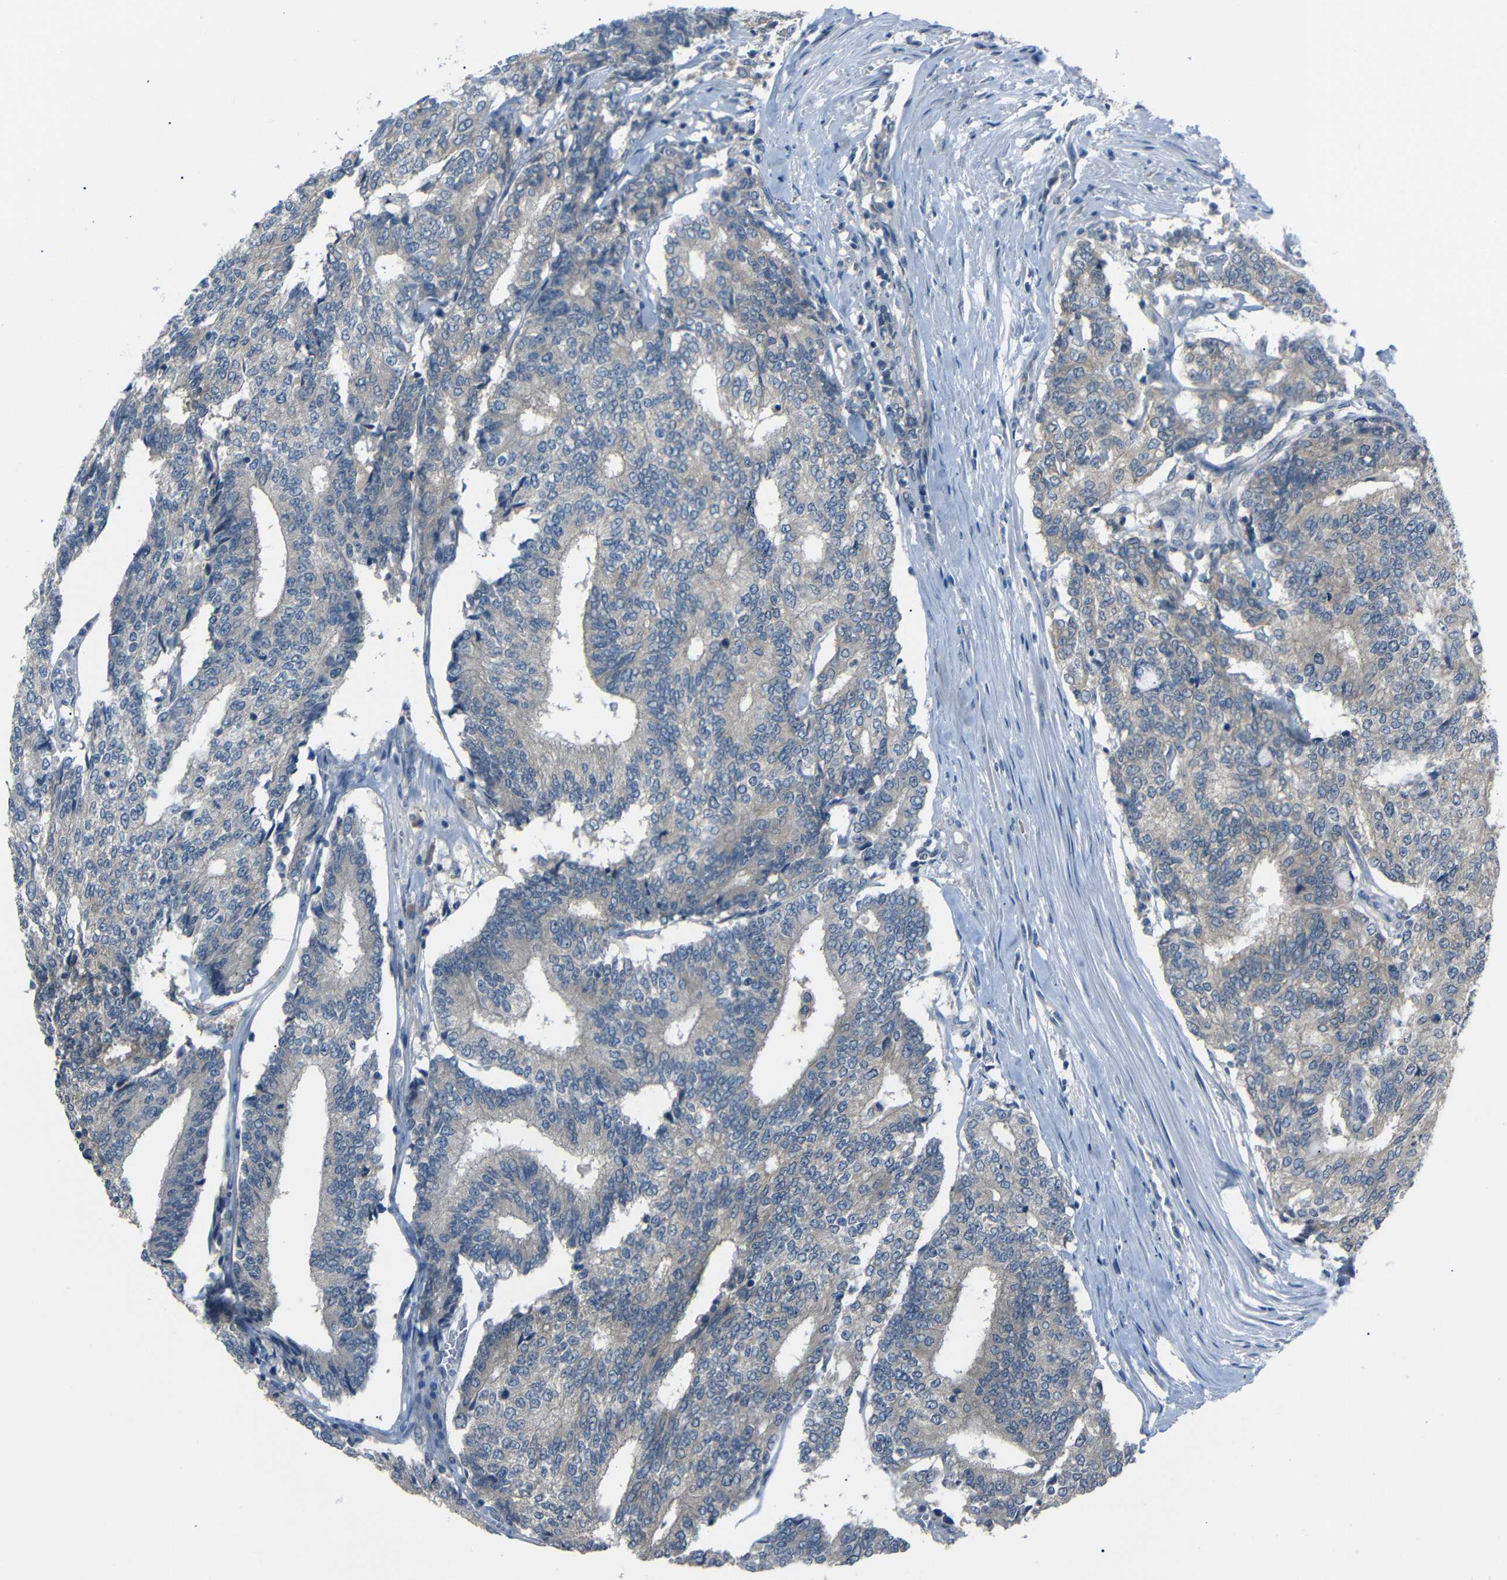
{"staining": {"intensity": "weak", "quantity": "<25%", "location": "cytoplasmic/membranous"}, "tissue": "prostate cancer", "cell_type": "Tumor cells", "image_type": "cancer", "snomed": [{"axis": "morphology", "description": "Normal tissue, NOS"}, {"axis": "morphology", "description": "Adenocarcinoma, High grade"}, {"axis": "topography", "description": "Prostate"}, {"axis": "topography", "description": "Seminal veicle"}], "caption": "The image demonstrates no significant expression in tumor cells of adenocarcinoma (high-grade) (prostate).", "gene": "C6orf89", "patient": {"sex": "male", "age": 55}}